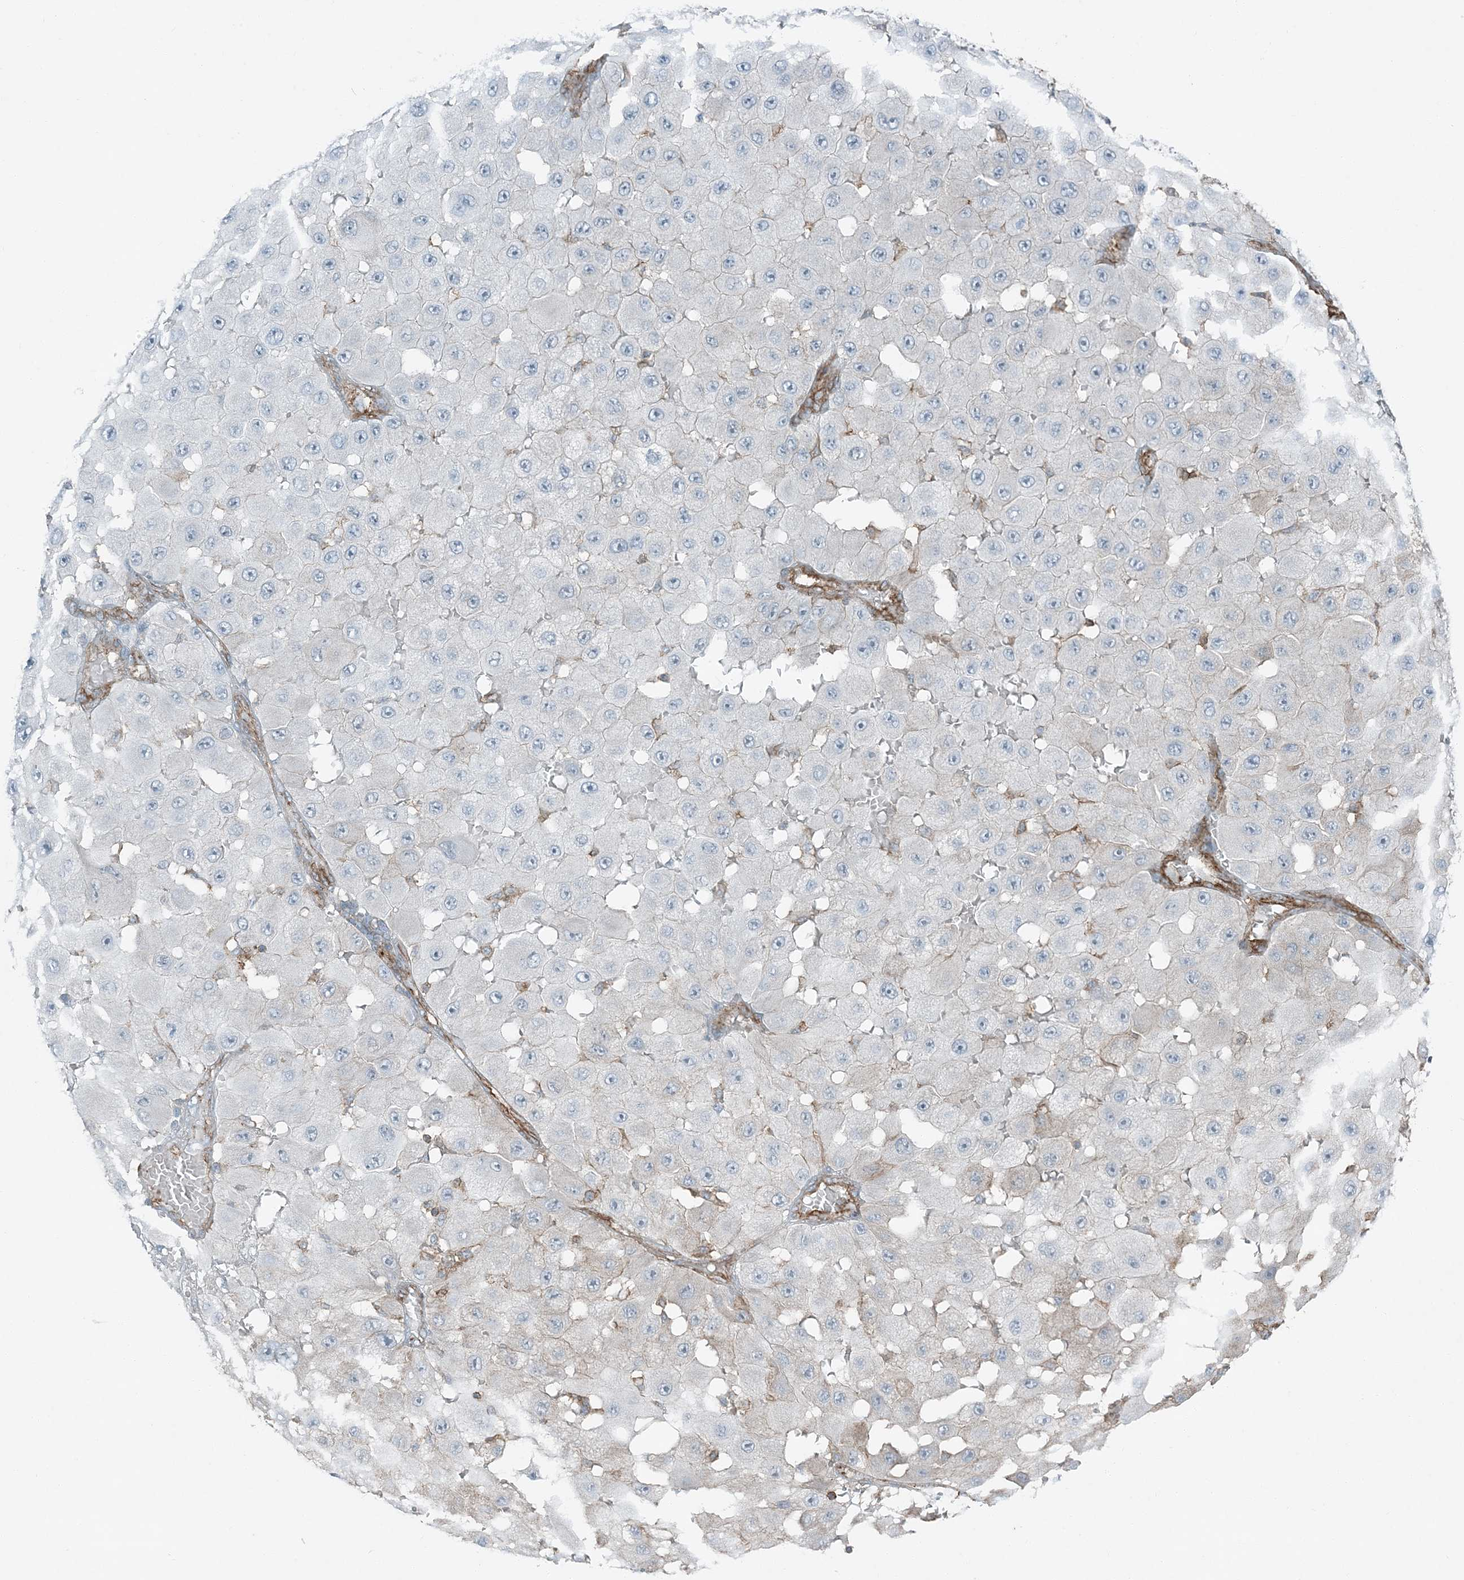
{"staining": {"intensity": "weak", "quantity": "<25%", "location": "cytoplasmic/membranous"}, "tissue": "melanoma", "cell_type": "Tumor cells", "image_type": "cancer", "snomed": [{"axis": "morphology", "description": "Malignant melanoma, NOS"}, {"axis": "topography", "description": "Skin"}], "caption": "Immunohistochemistry micrograph of neoplastic tissue: malignant melanoma stained with DAB (3,3'-diaminobenzidine) demonstrates no significant protein positivity in tumor cells.", "gene": "APOBEC3C", "patient": {"sex": "female", "age": 81}}